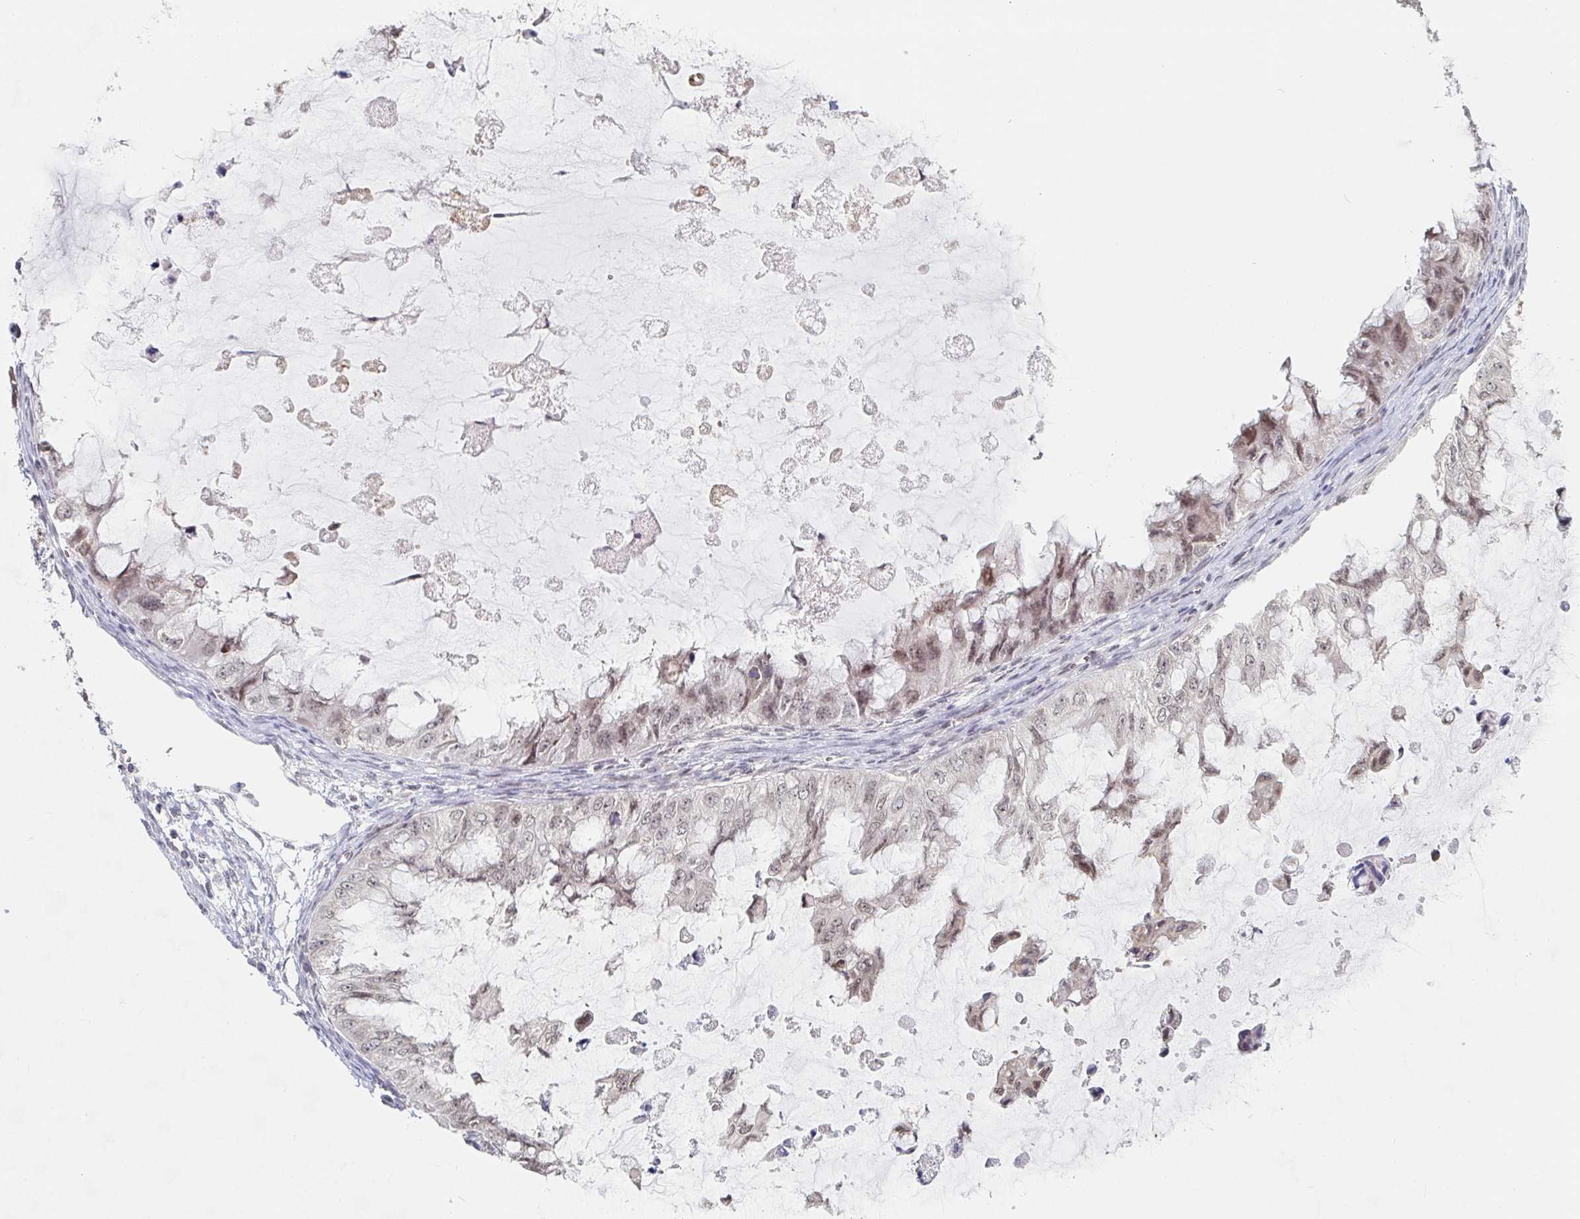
{"staining": {"intensity": "weak", "quantity": "25%-75%", "location": "nuclear"}, "tissue": "ovarian cancer", "cell_type": "Tumor cells", "image_type": "cancer", "snomed": [{"axis": "morphology", "description": "Cystadenocarcinoma, mucinous, NOS"}, {"axis": "topography", "description": "Ovary"}], "caption": "IHC staining of ovarian cancer, which demonstrates low levels of weak nuclear expression in approximately 25%-75% of tumor cells indicating weak nuclear protein expression. The staining was performed using DAB (brown) for protein detection and nuclei were counterstained in hematoxylin (blue).", "gene": "CHD2", "patient": {"sex": "female", "age": 72}}